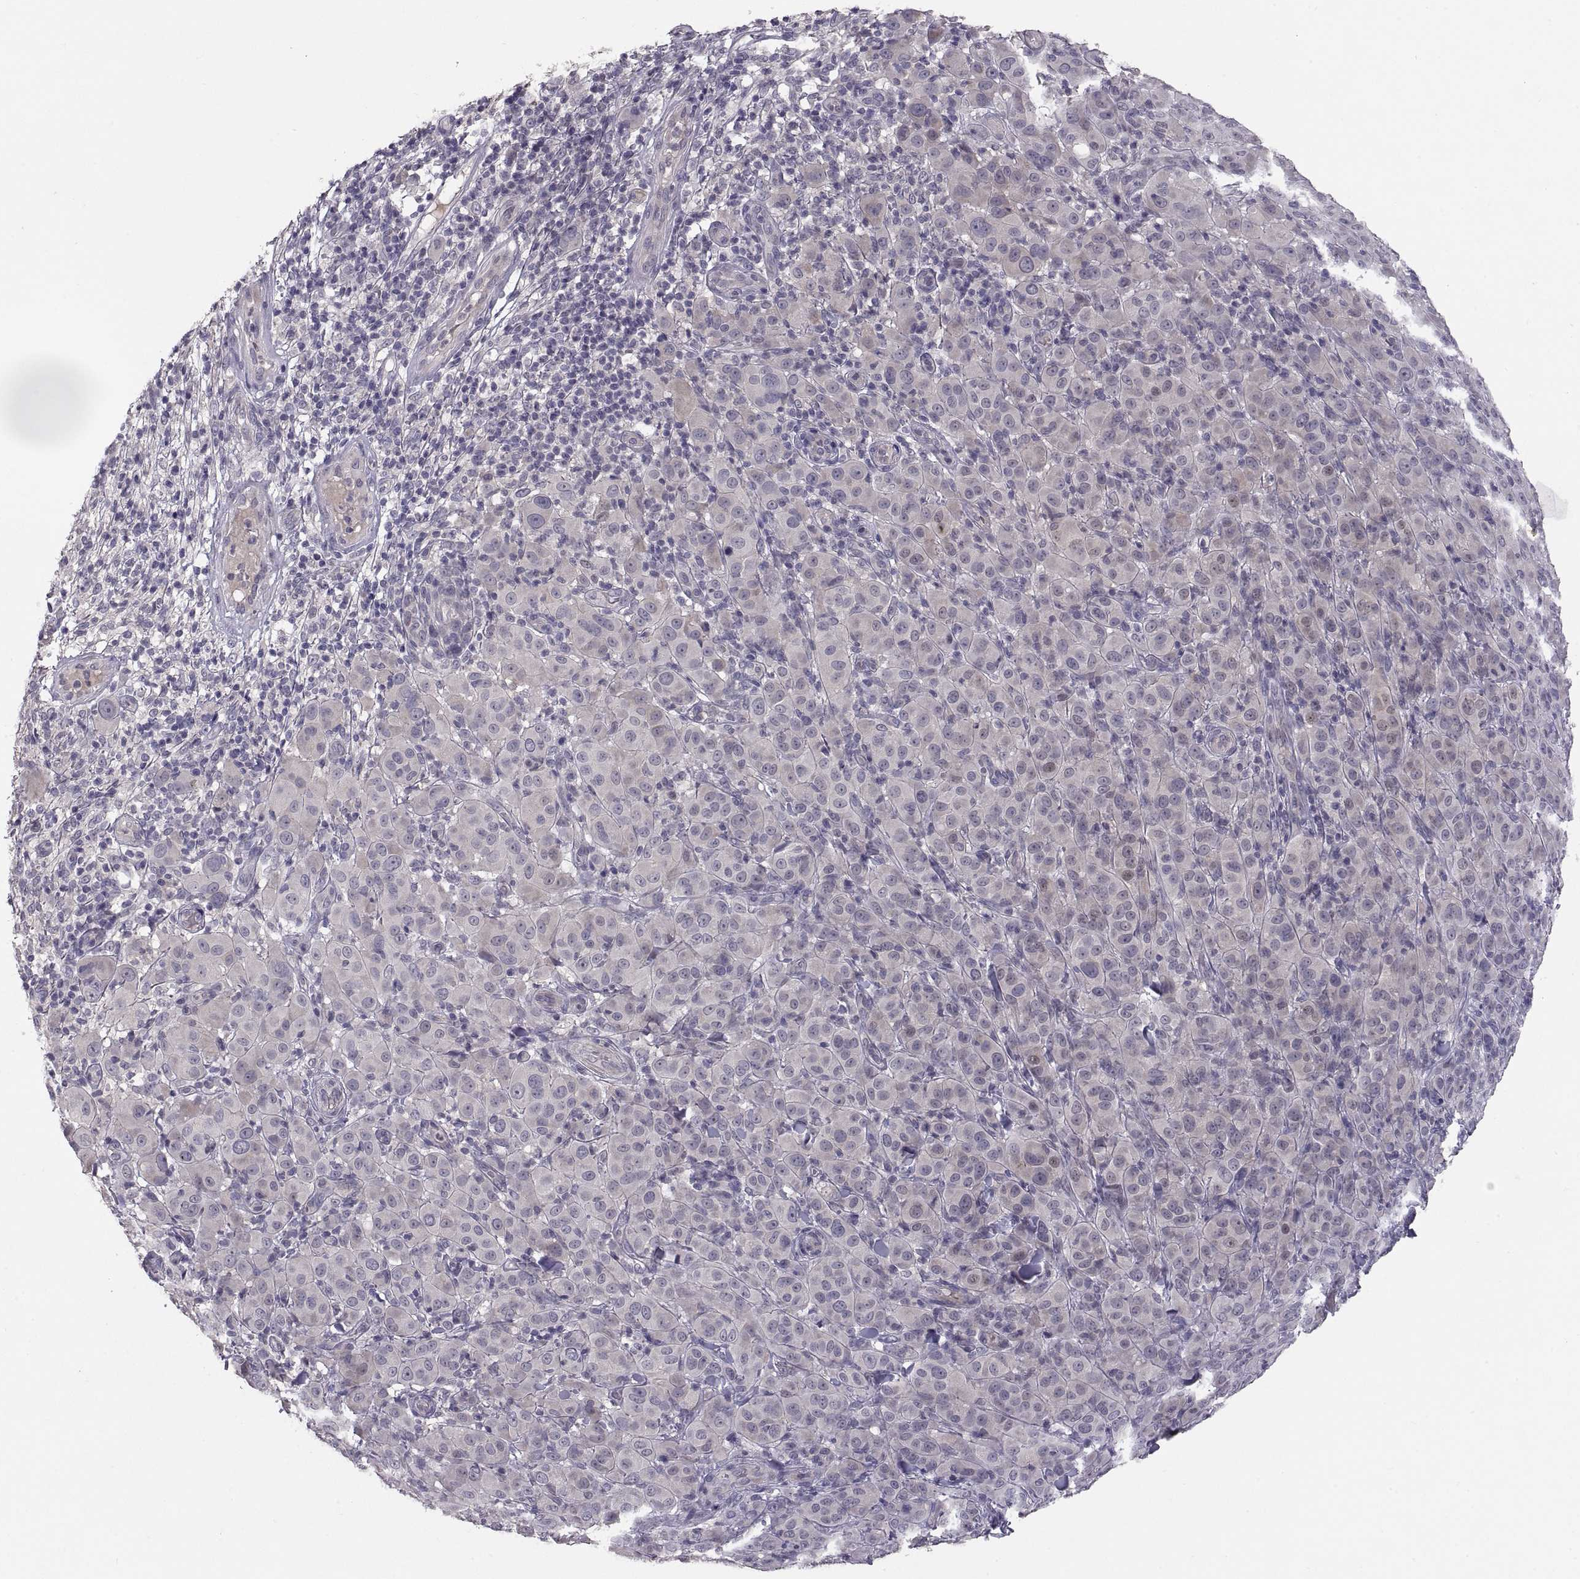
{"staining": {"intensity": "weak", "quantity": "25%-75%", "location": "cytoplasmic/membranous"}, "tissue": "melanoma", "cell_type": "Tumor cells", "image_type": "cancer", "snomed": [{"axis": "morphology", "description": "Malignant melanoma, NOS"}, {"axis": "topography", "description": "Skin"}], "caption": "Malignant melanoma tissue shows weak cytoplasmic/membranous expression in approximately 25%-75% of tumor cells, visualized by immunohistochemistry.", "gene": "PAX2", "patient": {"sex": "female", "age": 87}}